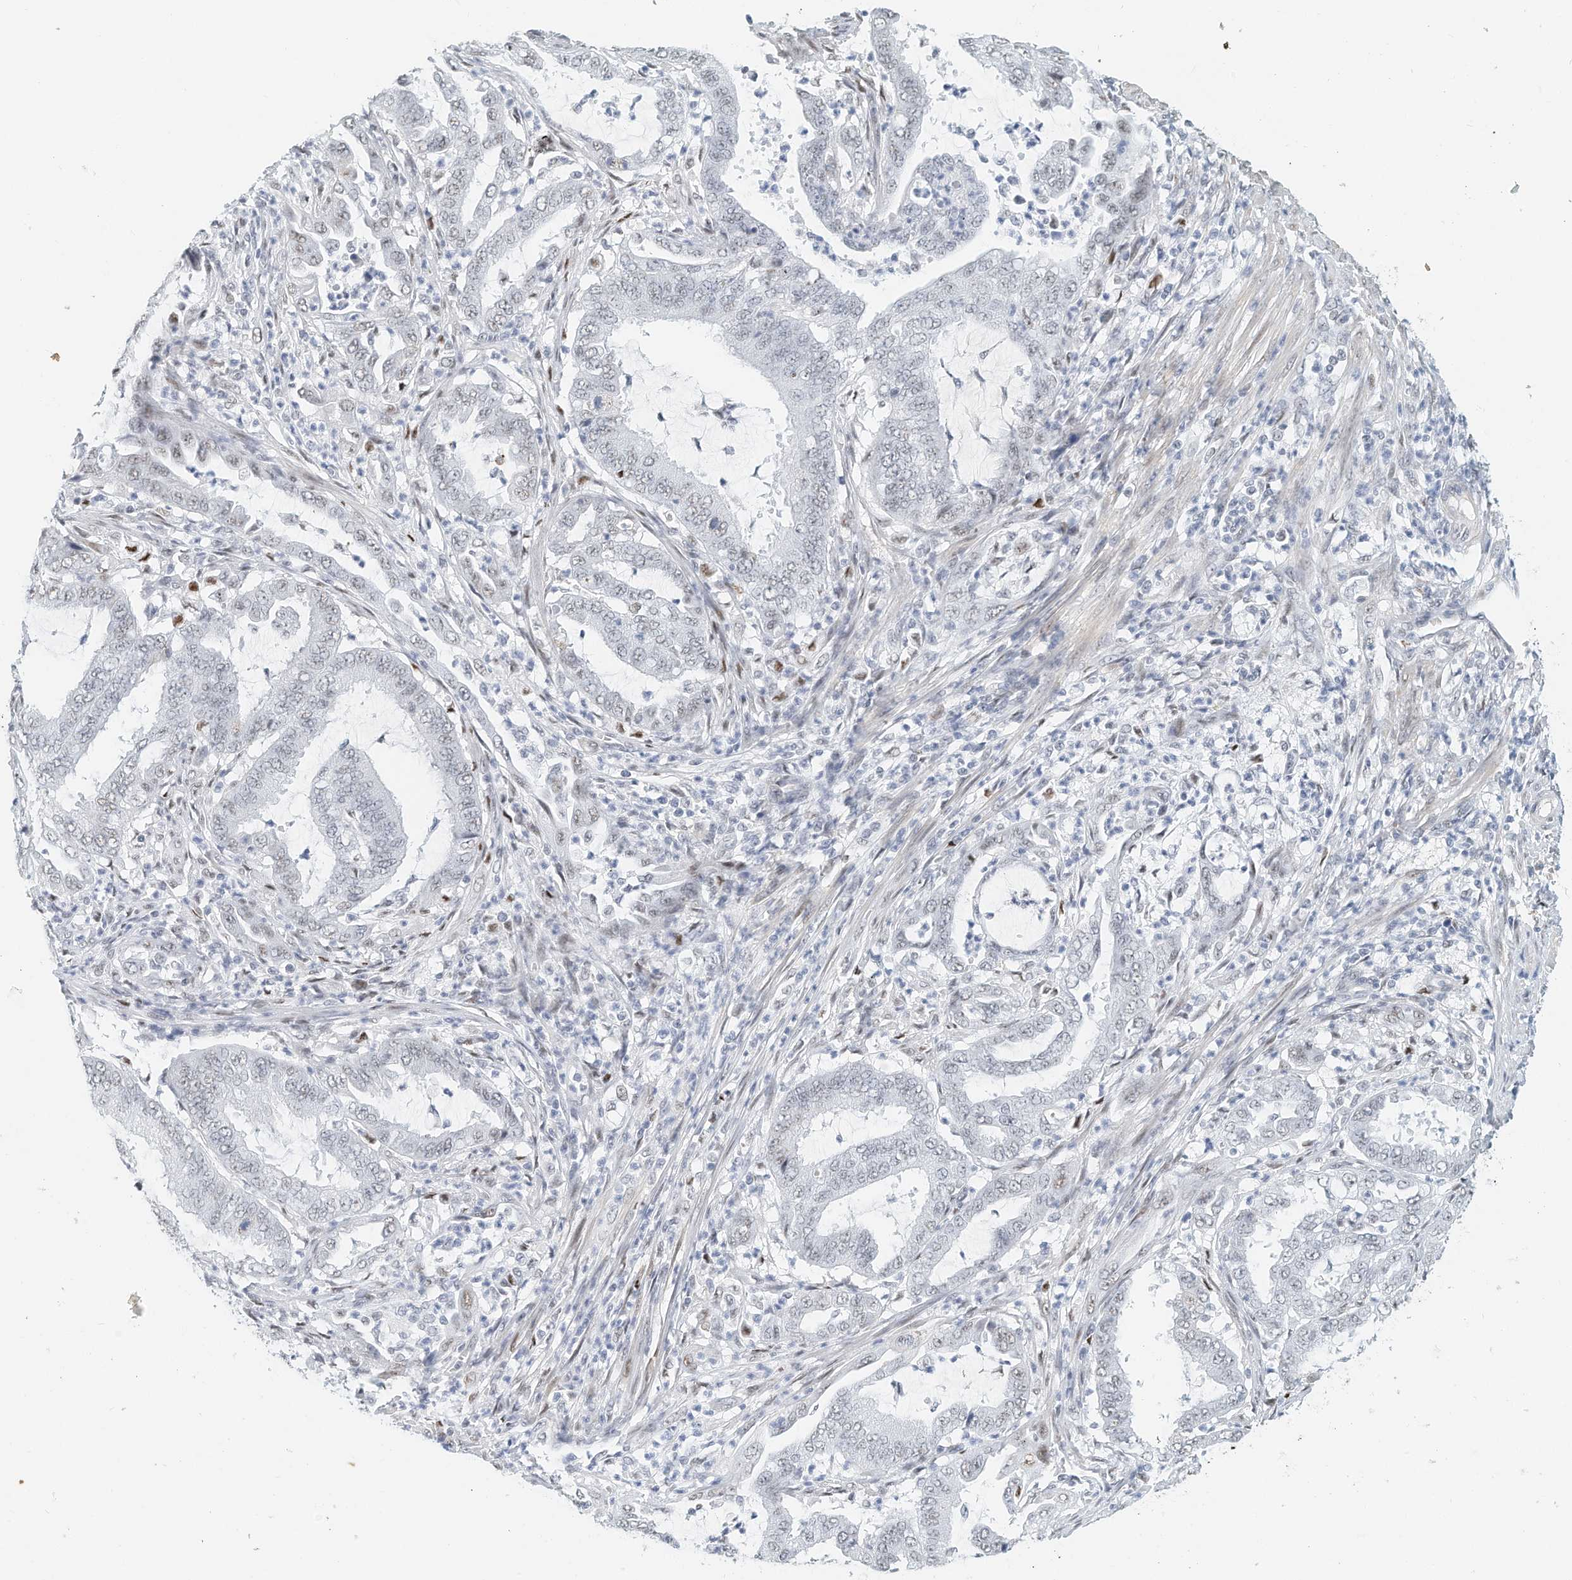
{"staining": {"intensity": "negative", "quantity": "none", "location": "none"}, "tissue": "endometrial cancer", "cell_type": "Tumor cells", "image_type": "cancer", "snomed": [{"axis": "morphology", "description": "Adenocarcinoma, NOS"}, {"axis": "topography", "description": "Endometrium"}], "caption": "The histopathology image demonstrates no staining of tumor cells in adenocarcinoma (endometrial).", "gene": "ARHGAP28", "patient": {"sex": "female", "age": 51}}